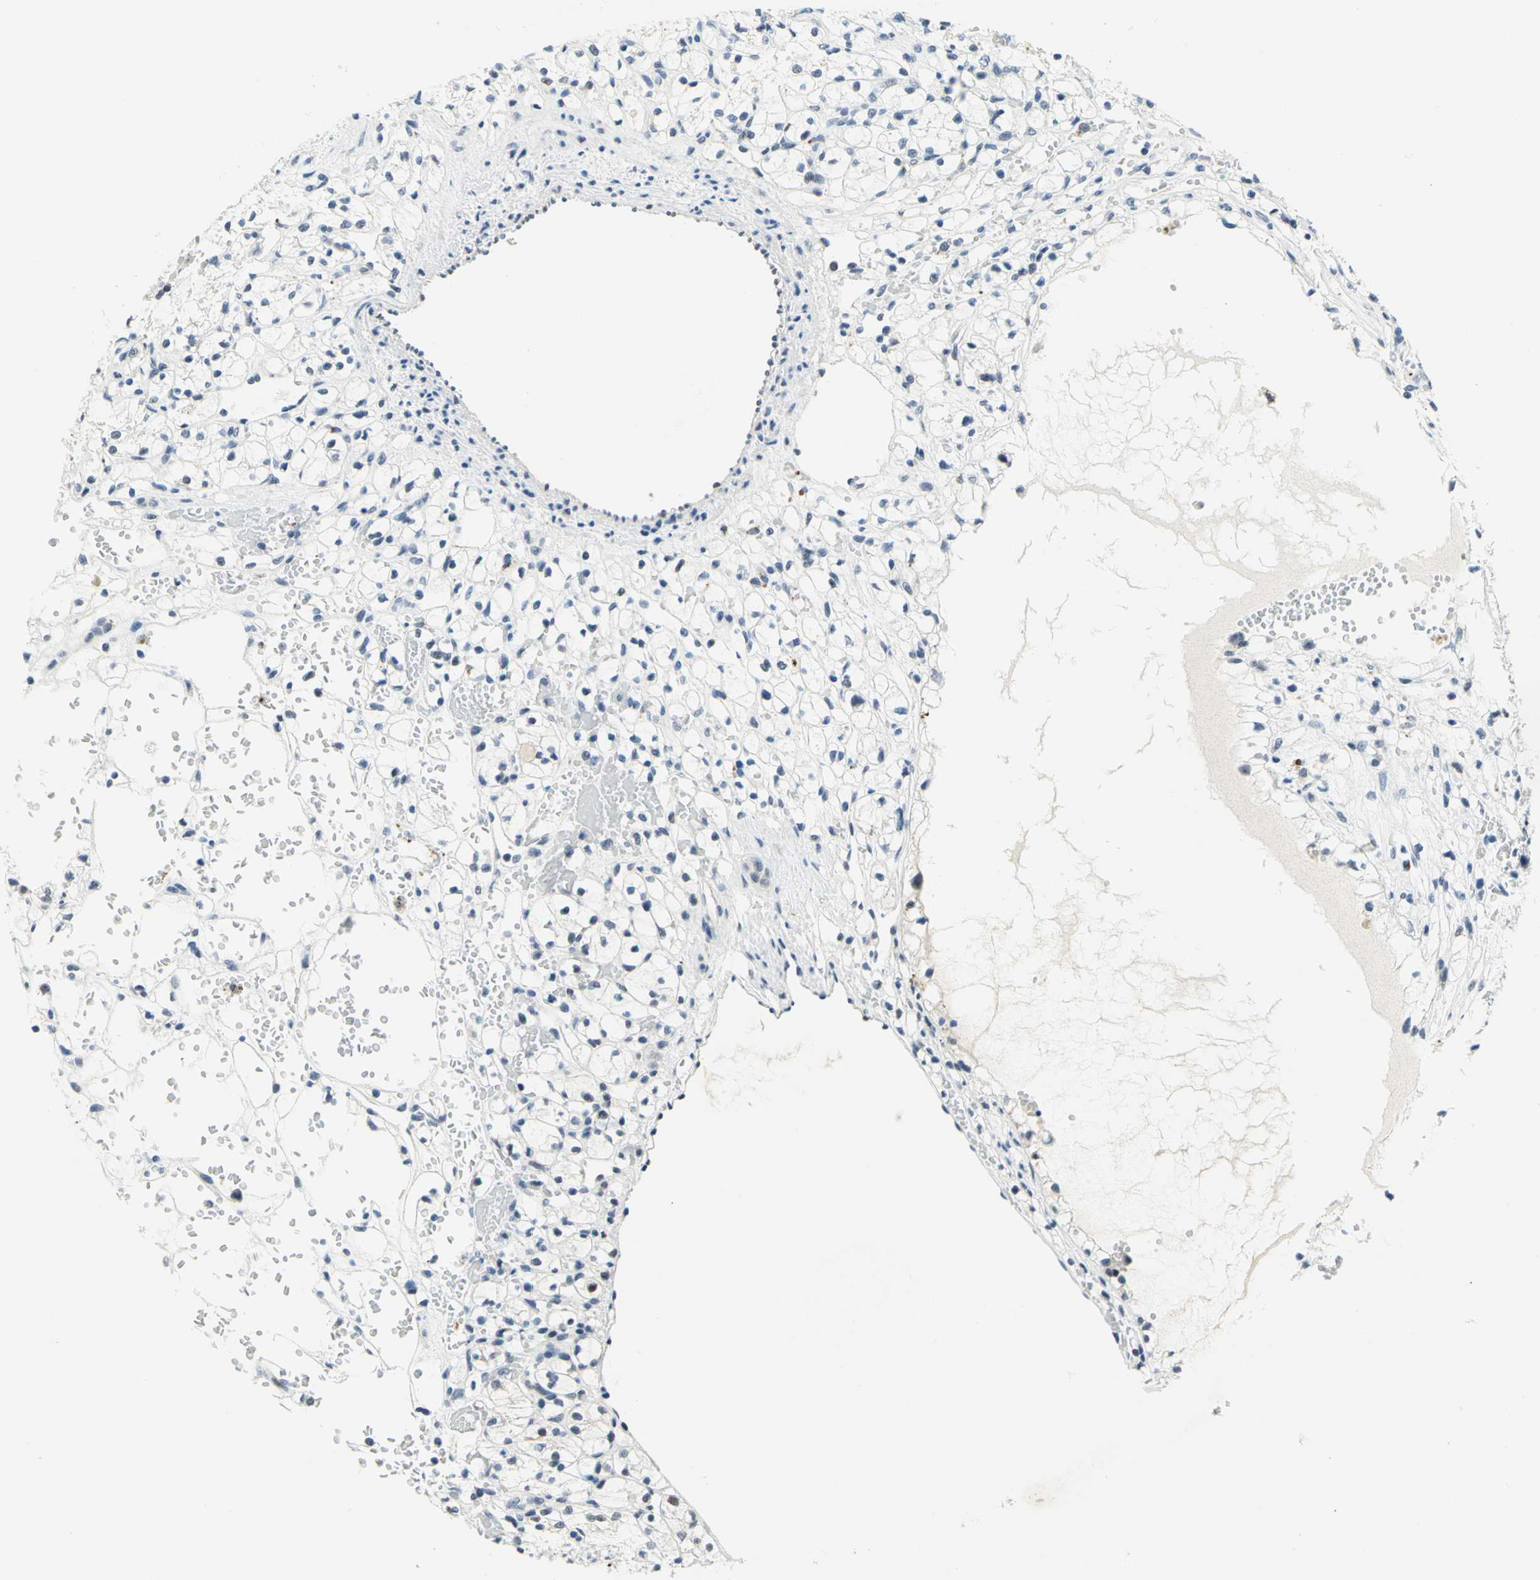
{"staining": {"intensity": "negative", "quantity": "none", "location": "none"}, "tissue": "renal cancer", "cell_type": "Tumor cells", "image_type": "cancer", "snomed": [{"axis": "morphology", "description": "Adenocarcinoma, NOS"}, {"axis": "topography", "description": "Kidney"}], "caption": "Histopathology image shows no protein expression in tumor cells of adenocarcinoma (renal) tissue.", "gene": "RAD17", "patient": {"sex": "female", "age": 60}}